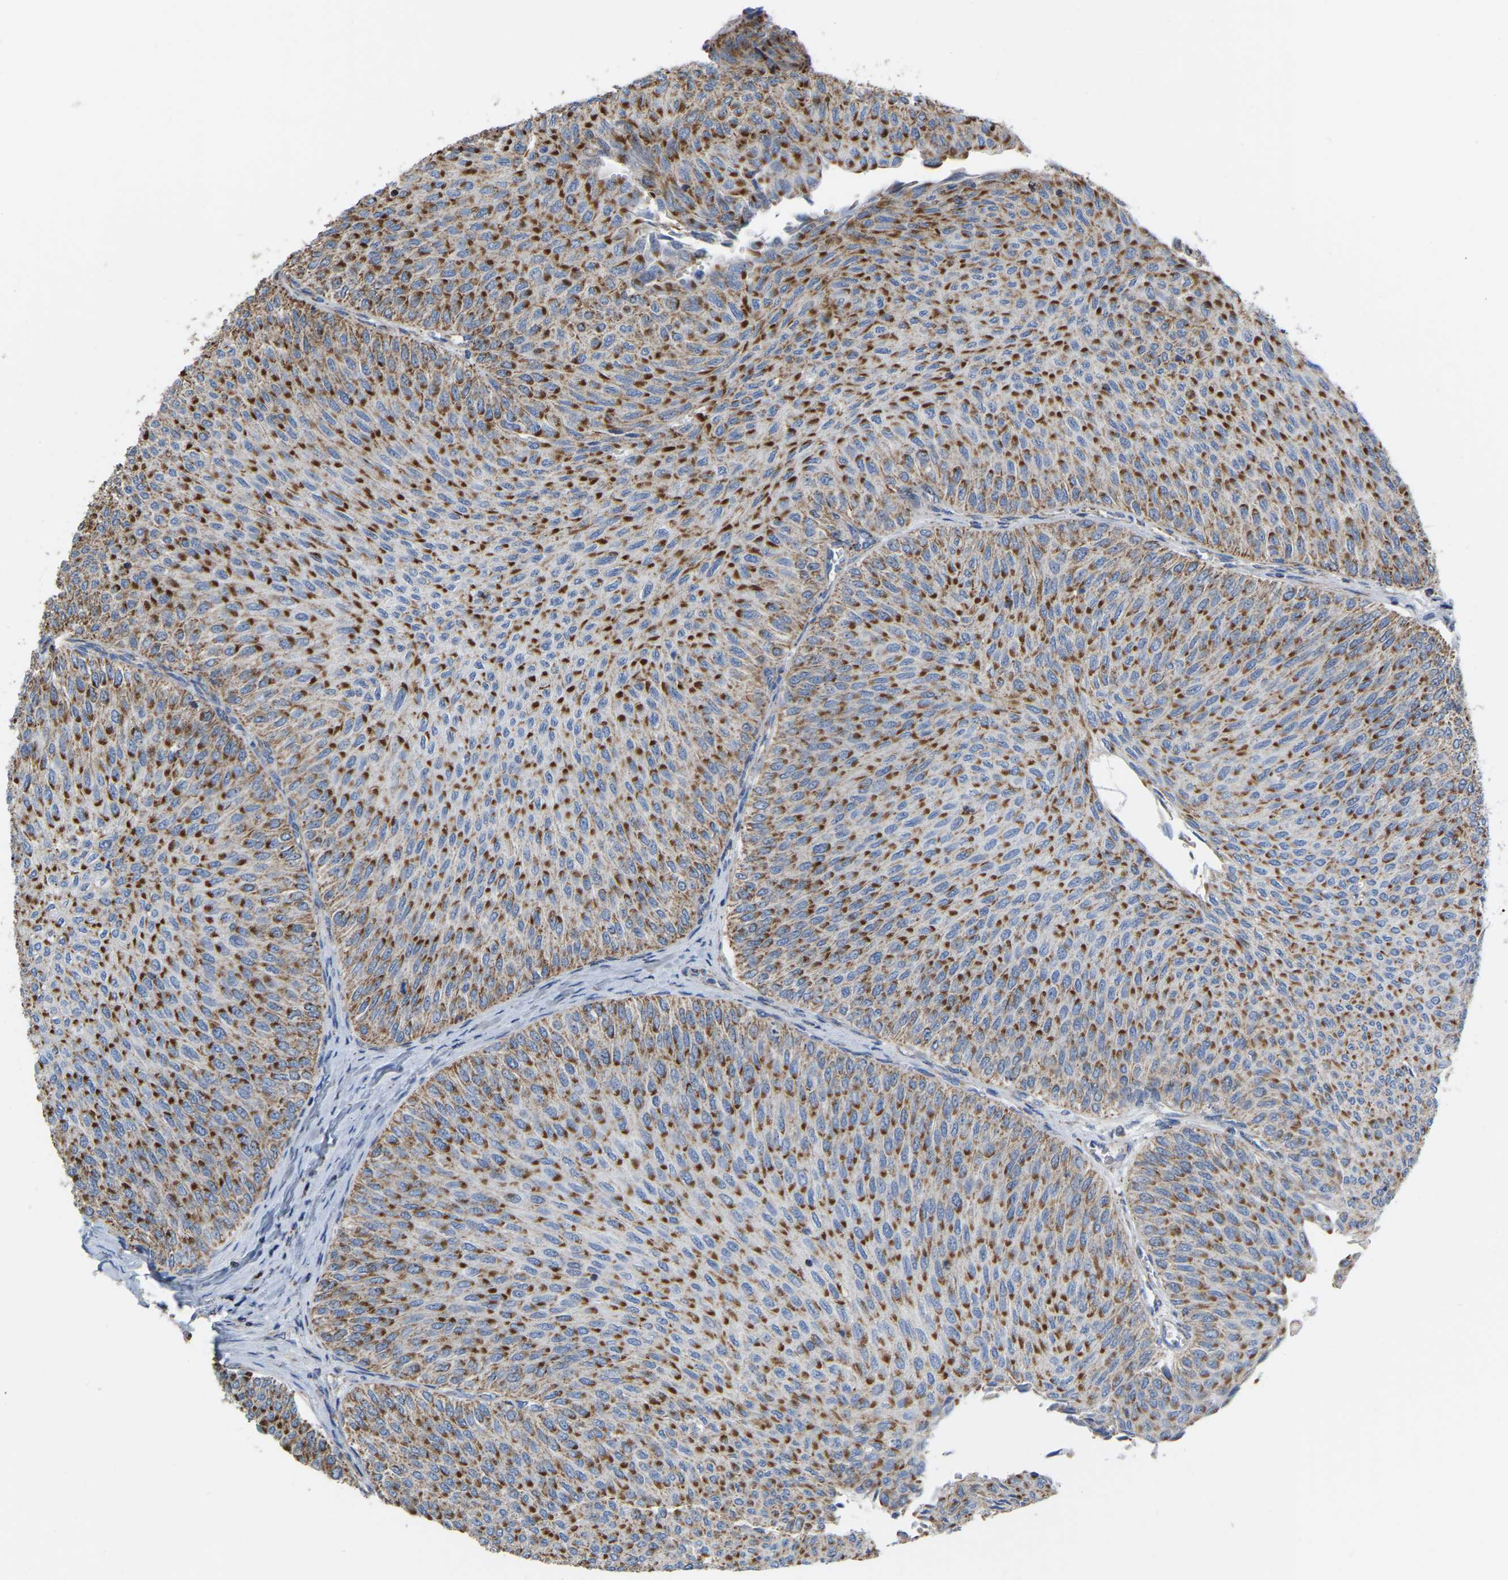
{"staining": {"intensity": "strong", "quantity": ">75%", "location": "cytoplasmic/membranous"}, "tissue": "urothelial cancer", "cell_type": "Tumor cells", "image_type": "cancer", "snomed": [{"axis": "morphology", "description": "Urothelial carcinoma, Low grade"}, {"axis": "topography", "description": "Urinary bladder"}], "caption": "IHC image of human urothelial carcinoma (low-grade) stained for a protein (brown), which exhibits high levels of strong cytoplasmic/membranous positivity in about >75% of tumor cells.", "gene": "CBLB", "patient": {"sex": "male", "age": 78}}